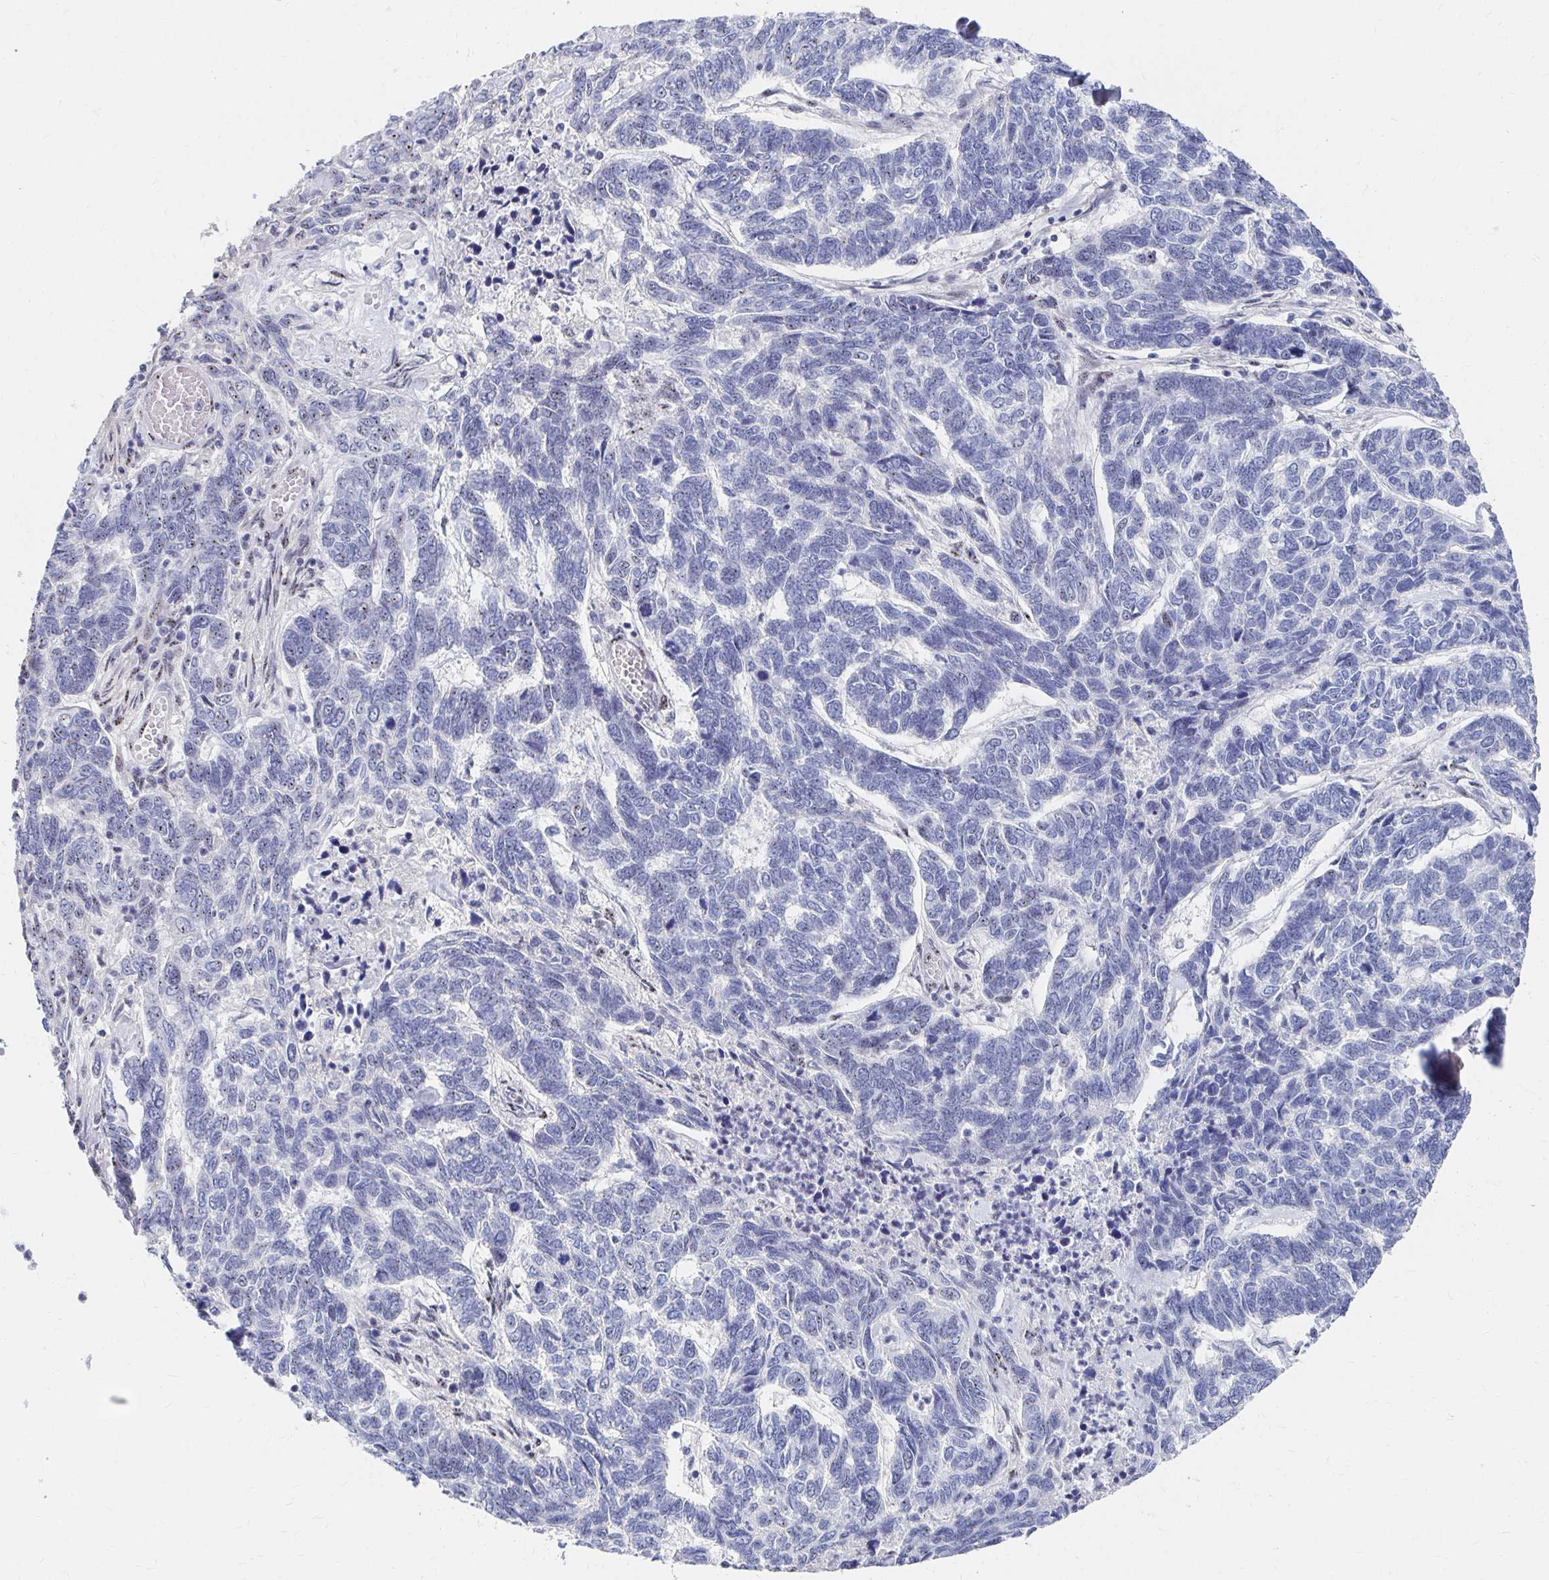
{"staining": {"intensity": "negative", "quantity": "none", "location": "none"}, "tissue": "skin cancer", "cell_type": "Tumor cells", "image_type": "cancer", "snomed": [{"axis": "morphology", "description": "Basal cell carcinoma"}, {"axis": "topography", "description": "Skin"}], "caption": "This histopathology image is of skin cancer (basal cell carcinoma) stained with immunohistochemistry to label a protein in brown with the nuclei are counter-stained blue. There is no staining in tumor cells.", "gene": "CLIC3", "patient": {"sex": "female", "age": 65}}